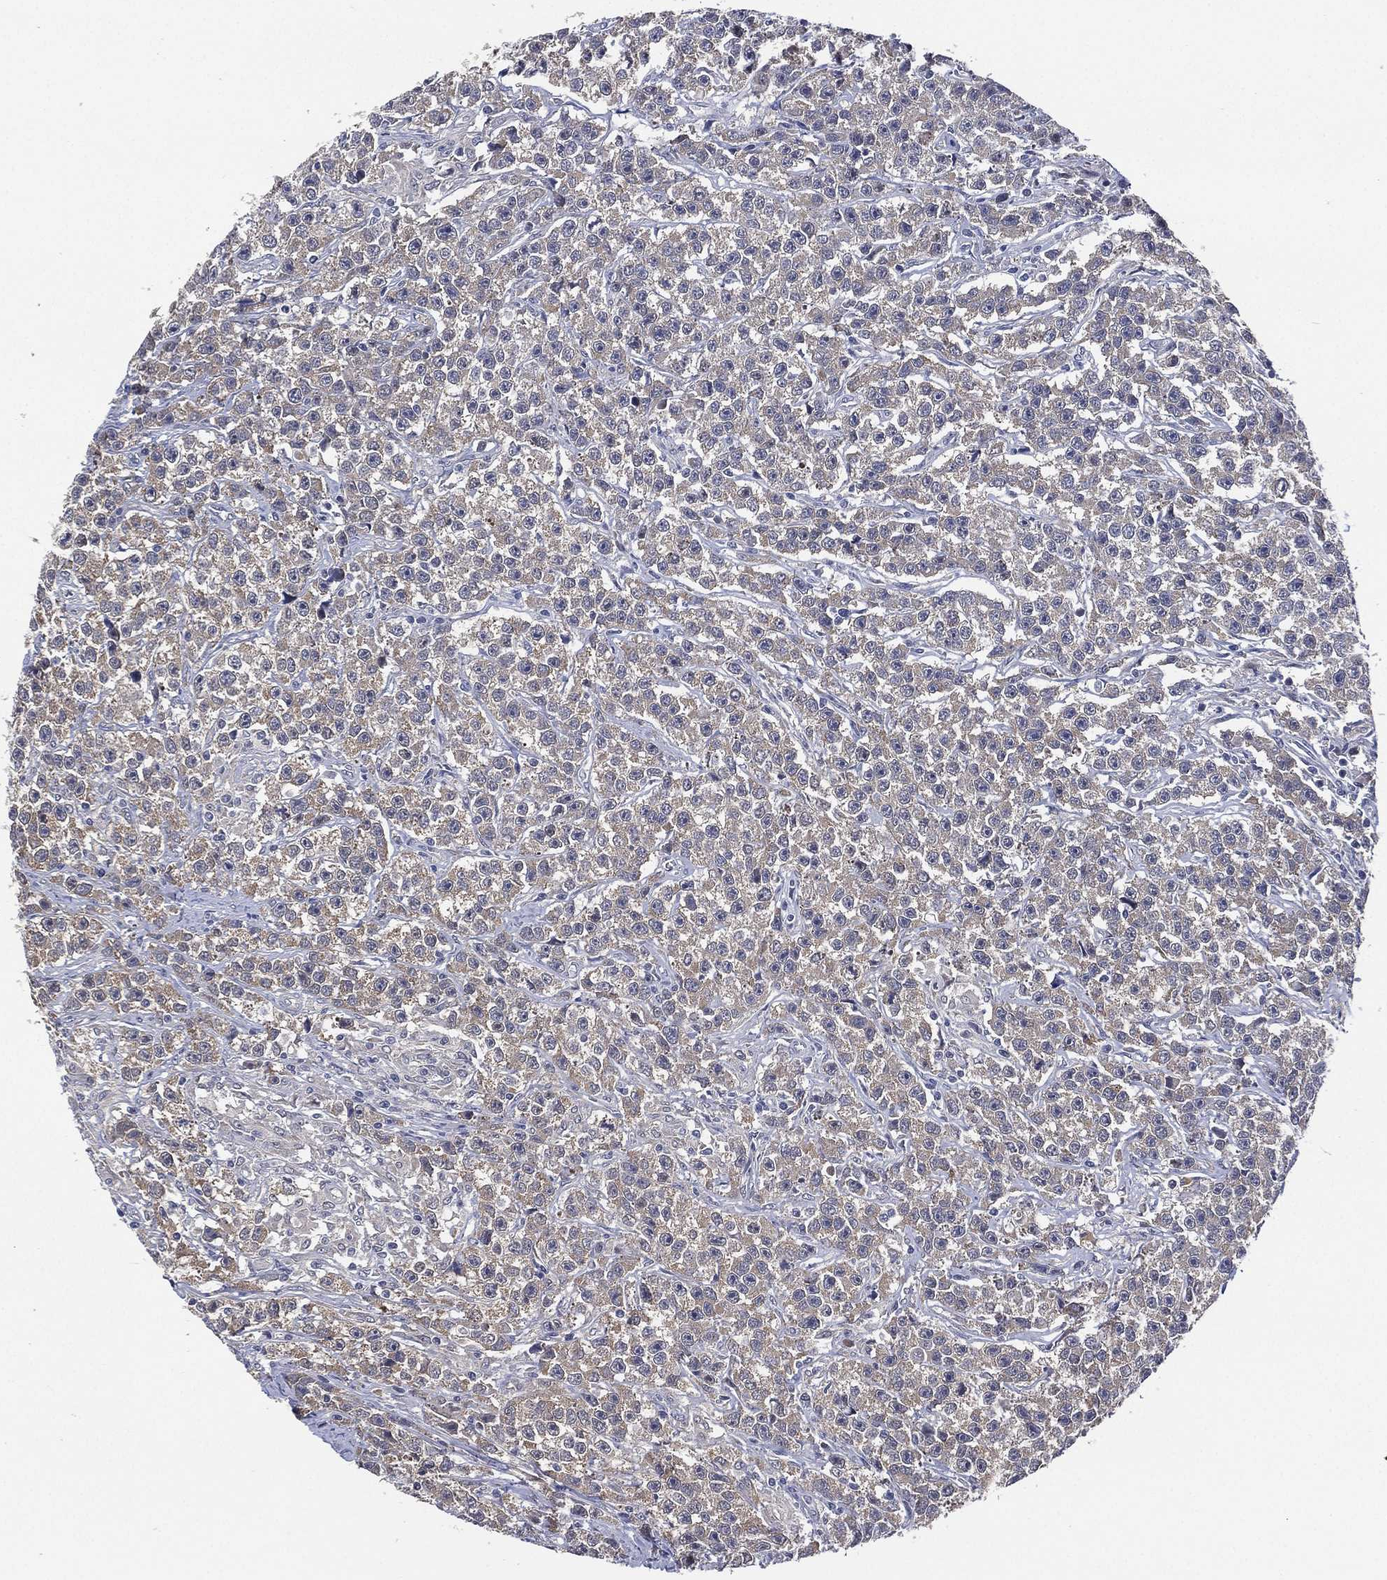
{"staining": {"intensity": "negative", "quantity": "none", "location": "none"}, "tissue": "testis cancer", "cell_type": "Tumor cells", "image_type": "cancer", "snomed": [{"axis": "morphology", "description": "Seminoma, NOS"}, {"axis": "topography", "description": "Testis"}], "caption": "Photomicrograph shows no significant protein positivity in tumor cells of seminoma (testis).", "gene": "SELENOO", "patient": {"sex": "male", "age": 59}}